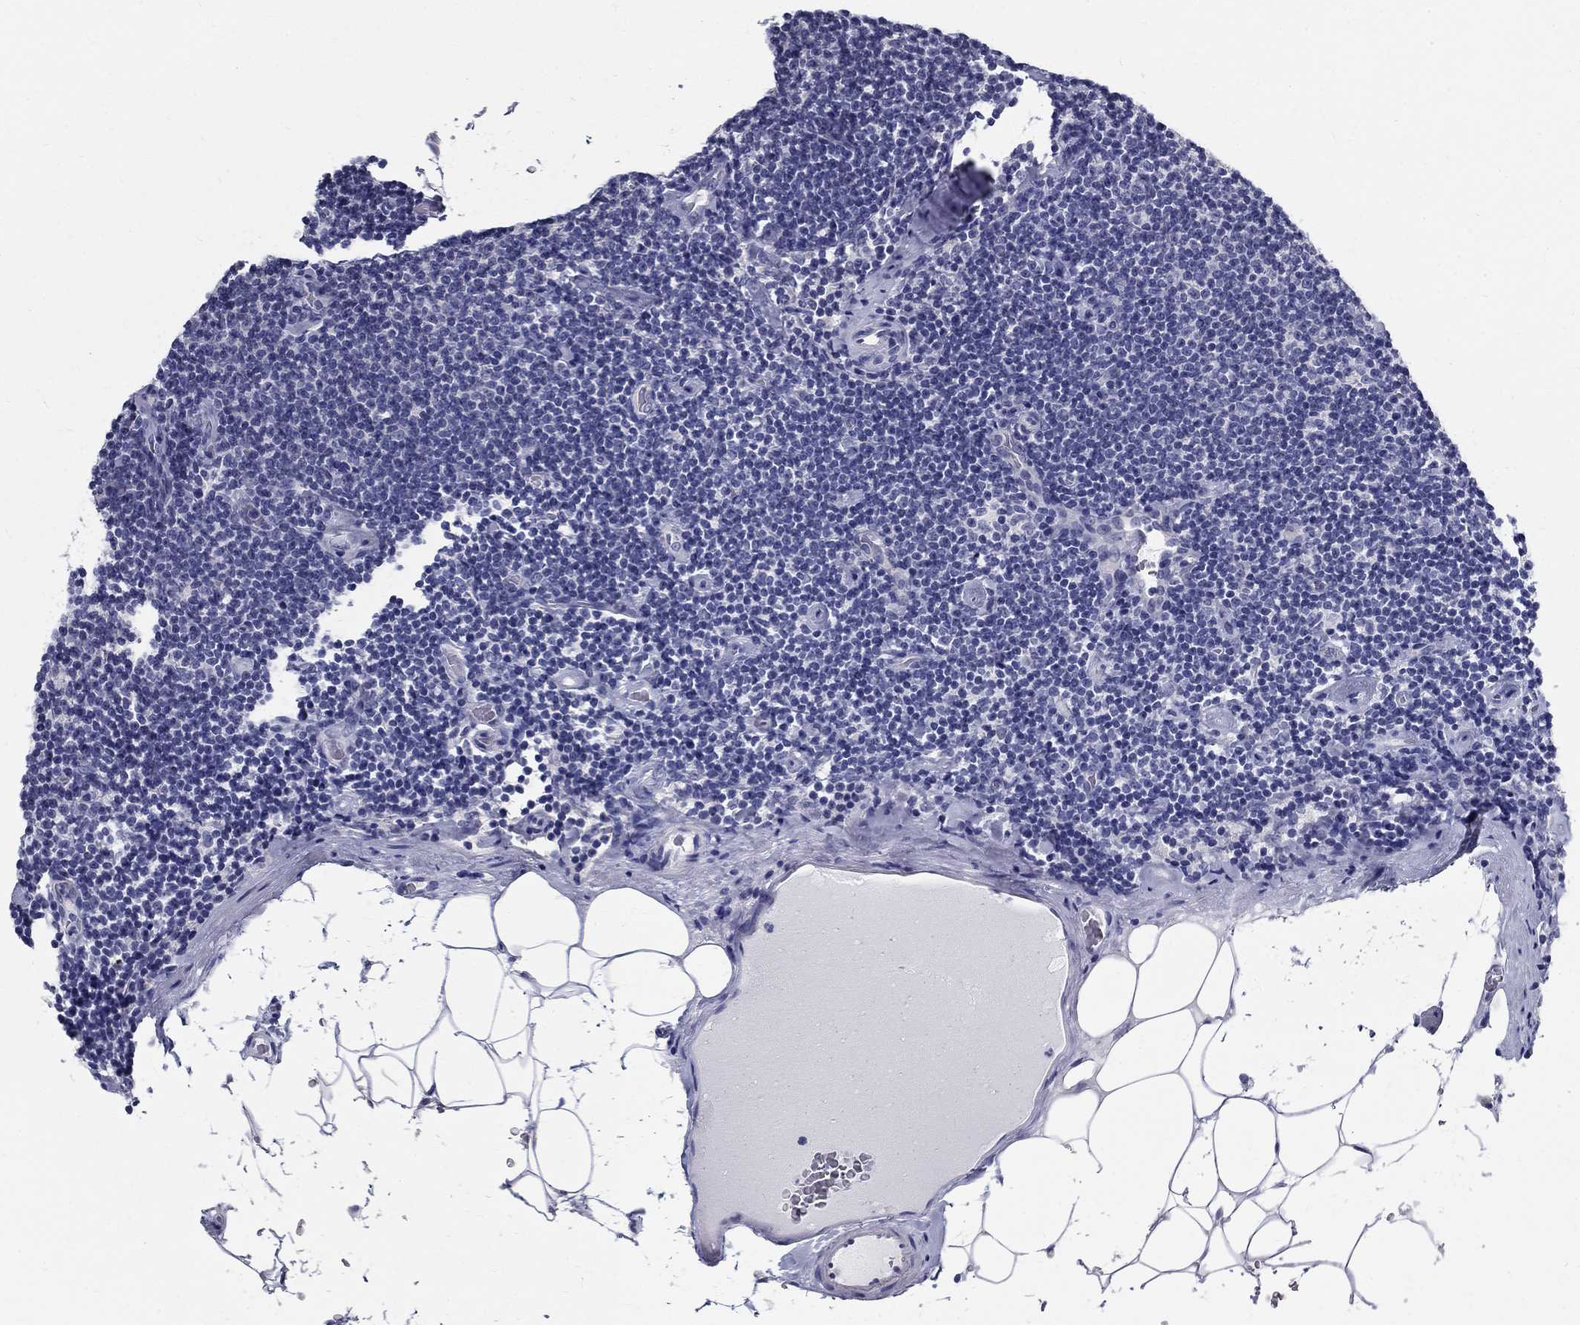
{"staining": {"intensity": "negative", "quantity": "none", "location": "none"}, "tissue": "lymphoma", "cell_type": "Tumor cells", "image_type": "cancer", "snomed": [{"axis": "morphology", "description": "Malignant lymphoma, non-Hodgkin's type, Low grade"}, {"axis": "topography", "description": "Lymph node"}], "caption": "This photomicrograph is of lymphoma stained with IHC to label a protein in brown with the nuclei are counter-stained blue. There is no staining in tumor cells.", "gene": "TGM4", "patient": {"sex": "male", "age": 81}}